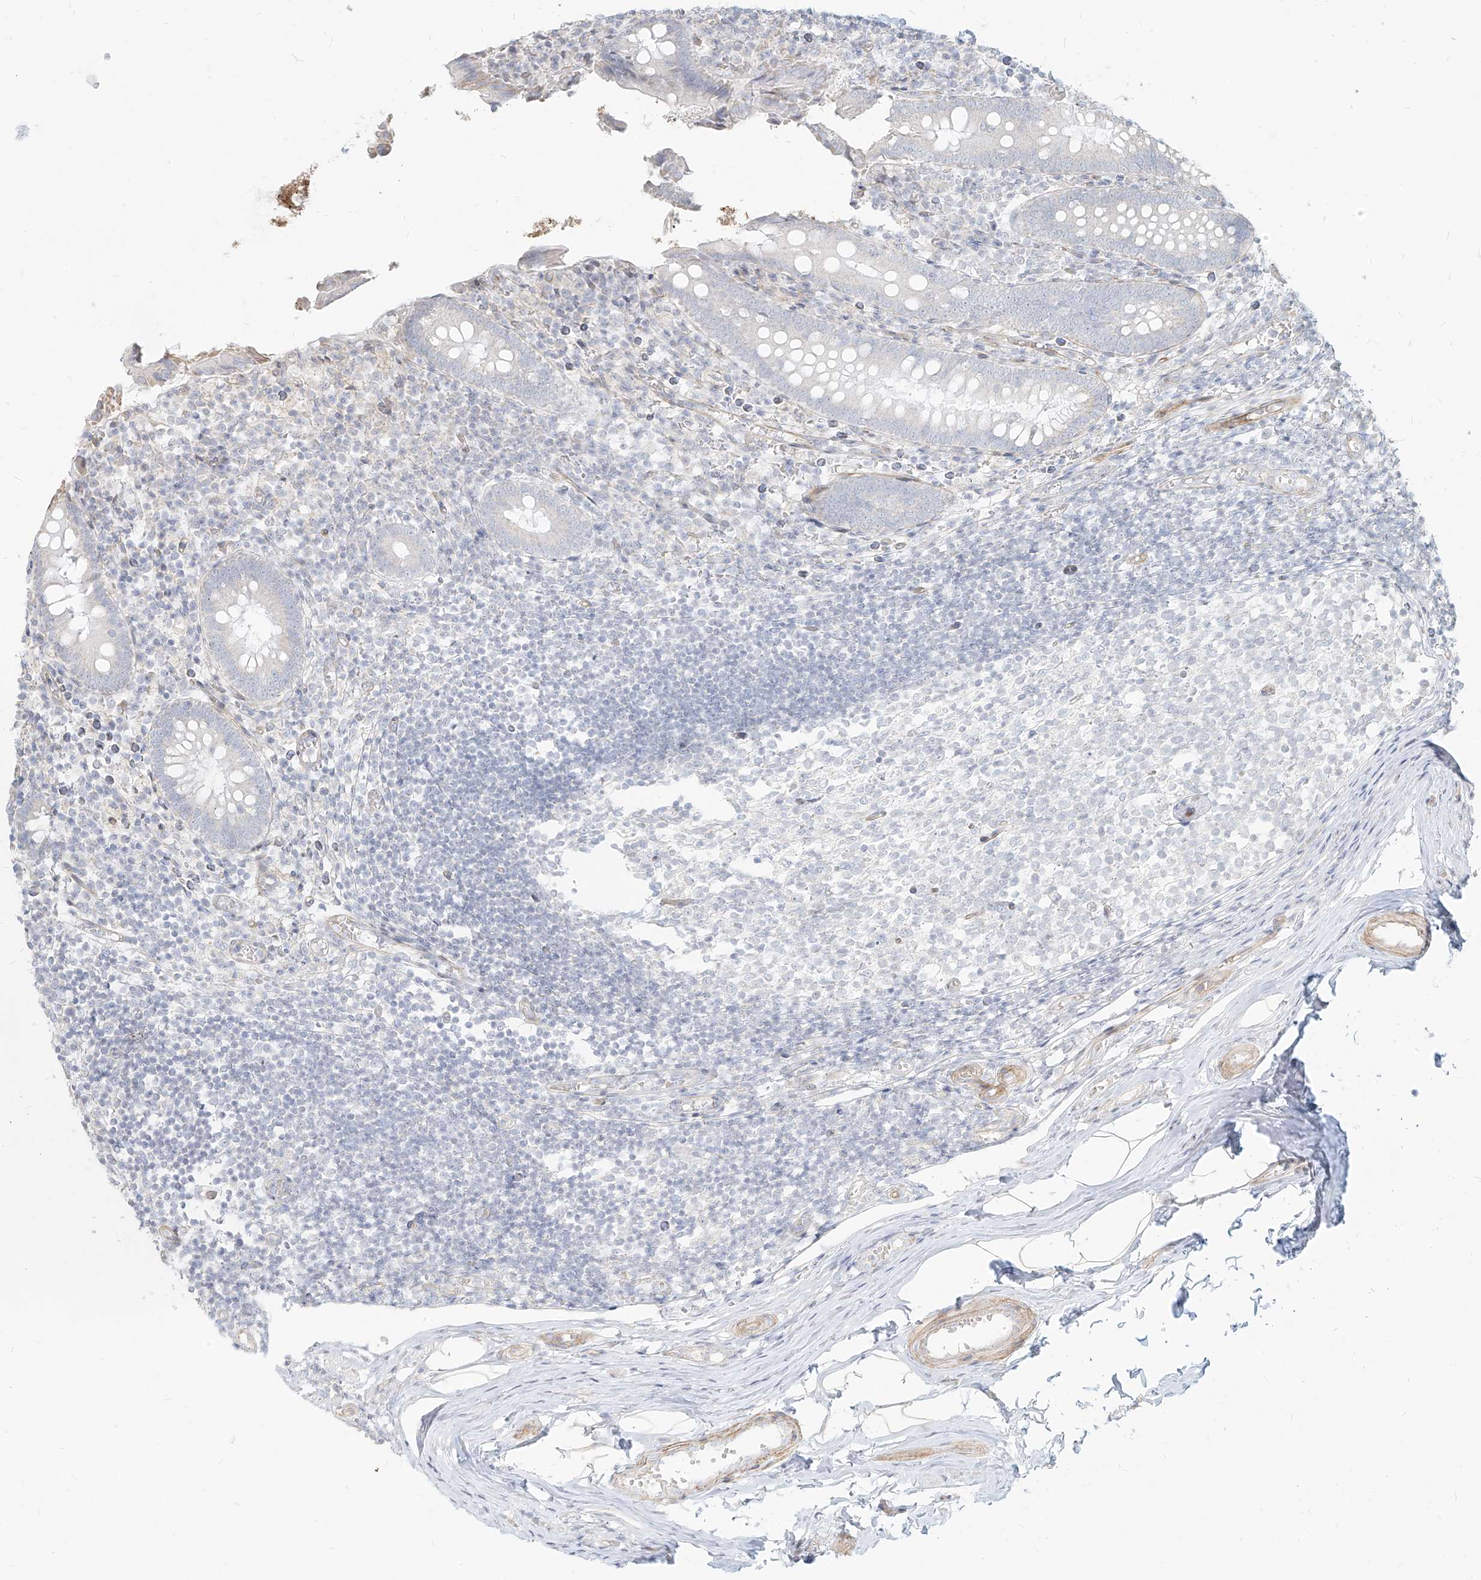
{"staining": {"intensity": "negative", "quantity": "none", "location": "none"}, "tissue": "appendix", "cell_type": "Glandular cells", "image_type": "normal", "snomed": [{"axis": "morphology", "description": "Normal tissue, NOS"}, {"axis": "topography", "description": "Appendix"}], "caption": "An immunohistochemistry (IHC) image of unremarkable appendix is shown. There is no staining in glandular cells of appendix. (DAB (3,3'-diaminobenzidine) immunohistochemistry with hematoxylin counter stain).", "gene": "ITPKB", "patient": {"sex": "female", "age": 17}}